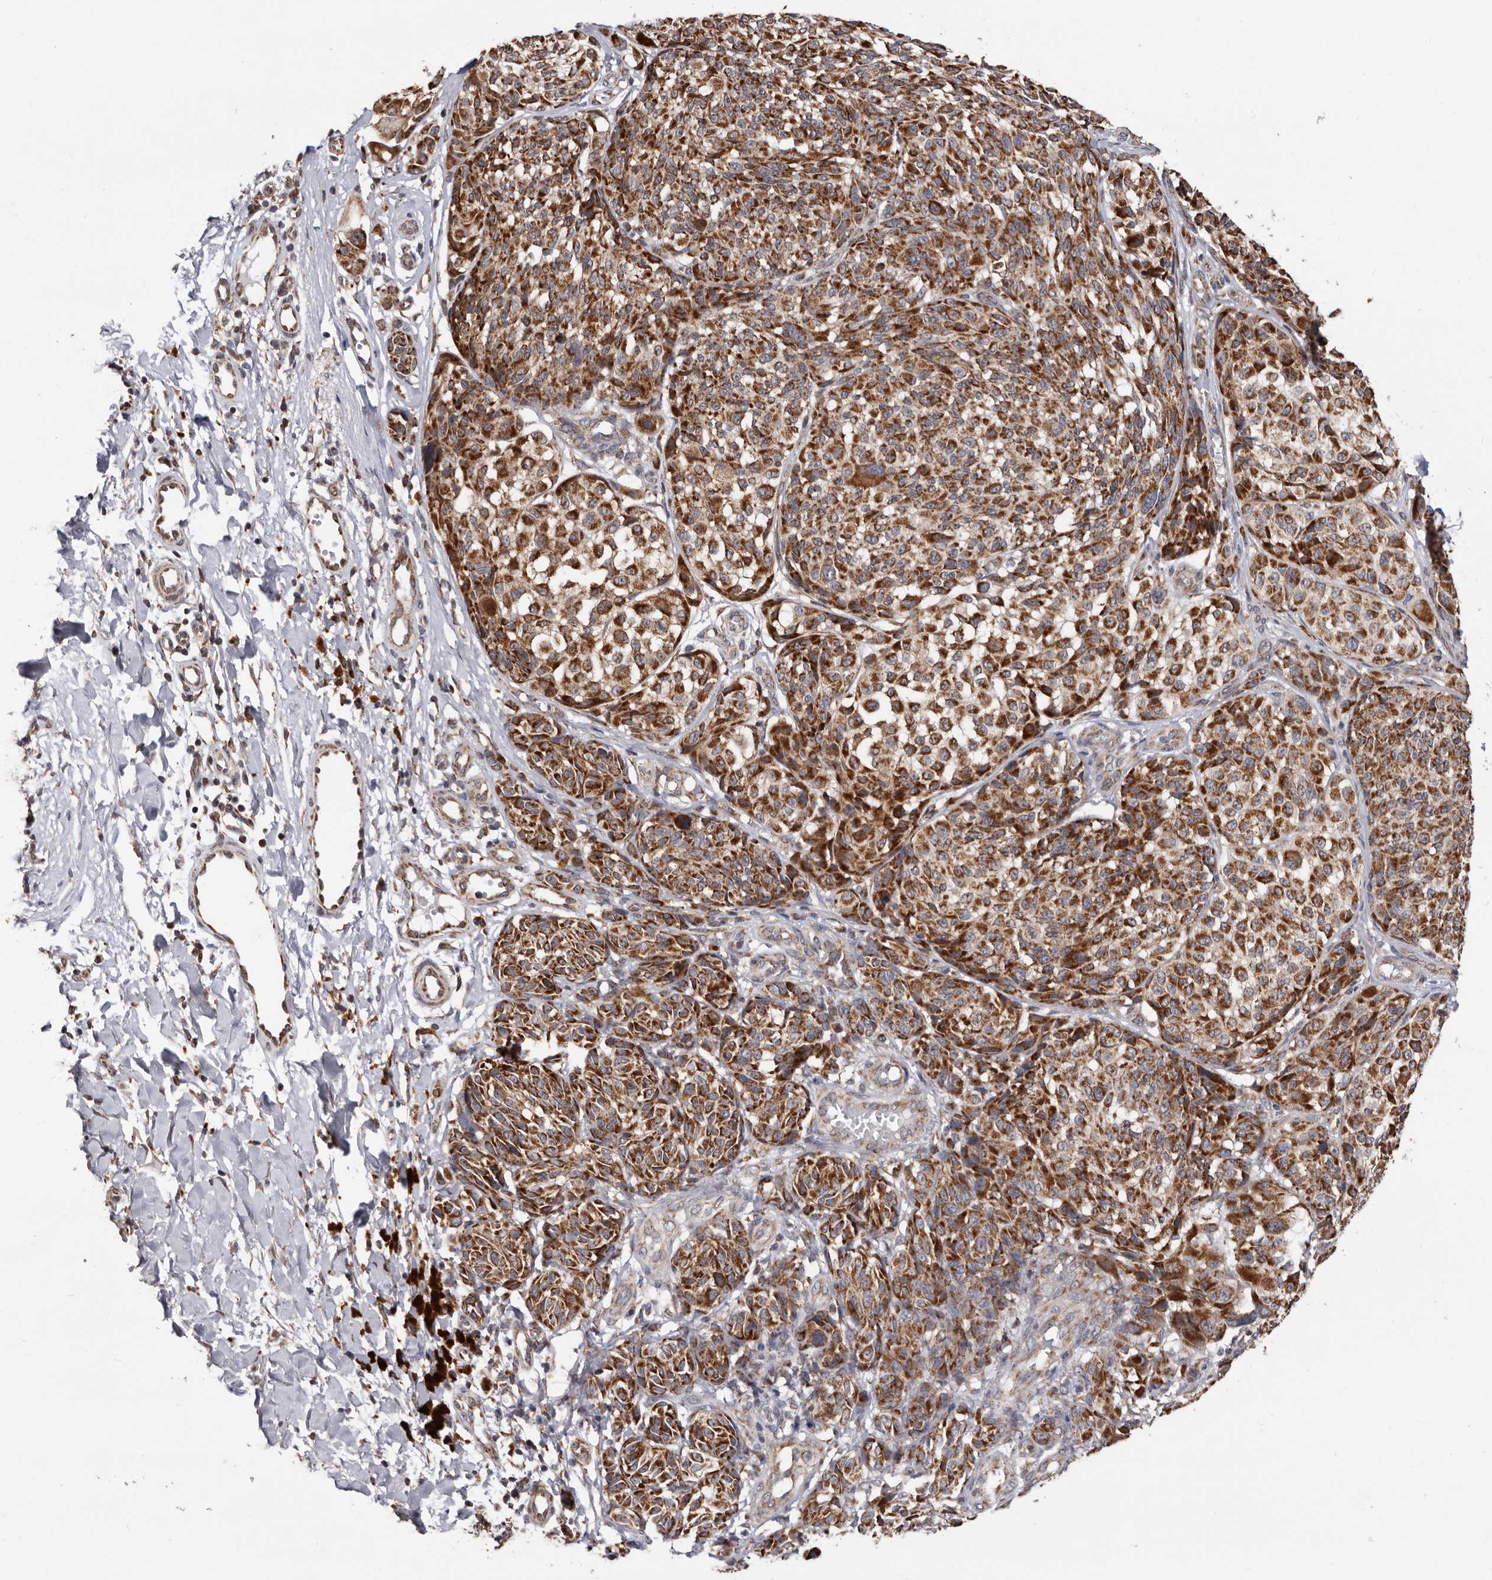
{"staining": {"intensity": "strong", "quantity": ">75%", "location": "cytoplasmic/membranous"}, "tissue": "melanoma", "cell_type": "Tumor cells", "image_type": "cancer", "snomed": [{"axis": "morphology", "description": "Malignant melanoma, NOS"}, {"axis": "topography", "description": "Skin"}], "caption": "Tumor cells exhibit high levels of strong cytoplasmic/membranous expression in about >75% of cells in human malignant melanoma. The staining was performed using DAB (3,3'-diaminobenzidine) to visualize the protein expression in brown, while the nuclei were stained in blue with hematoxylin (Magnification: 20x).", "gene": "MRPL18", "patient": {"sex": "male", "age": 83}}